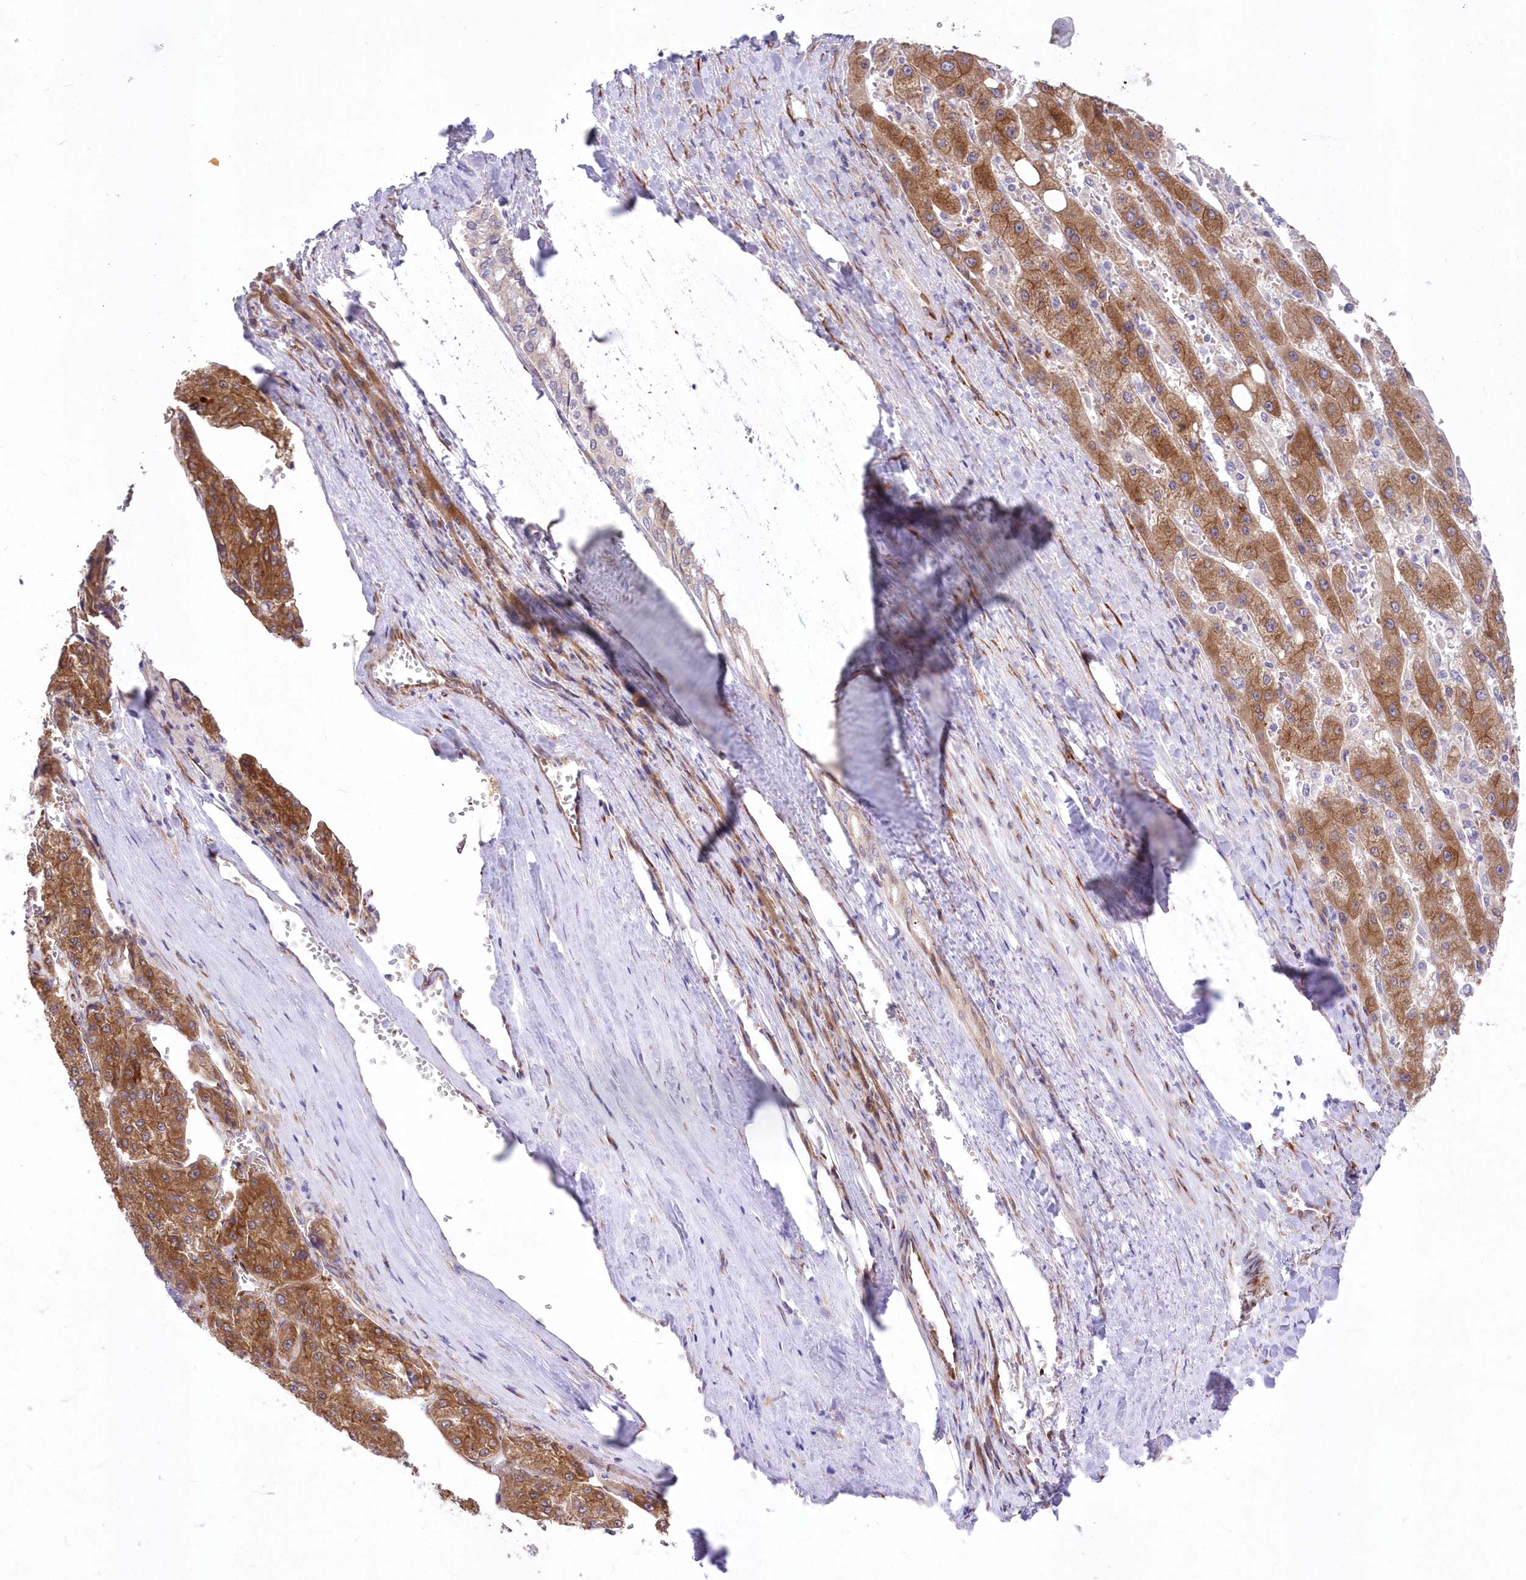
{"staining": {"intensity": "moderate", "quantity": ">75%", "location": "cytoplasmic/membranous"}, "tissue": "liver cancer", "cell_type": "Tumor cells", "image_type": "cancer", "snomed": [{"axis": "morphology", "description": "Carcinoma, Hepatocellular, NOS"}, {"axis": "topography", "description": "Liver"}], "caption": "Human liver cancer (hepatocellular carcinoma) stained with a protein marker displays moderate staining in tumor cells.", "gene": "YTHDC2", "patient": {"sex": "female", "age": 73}}